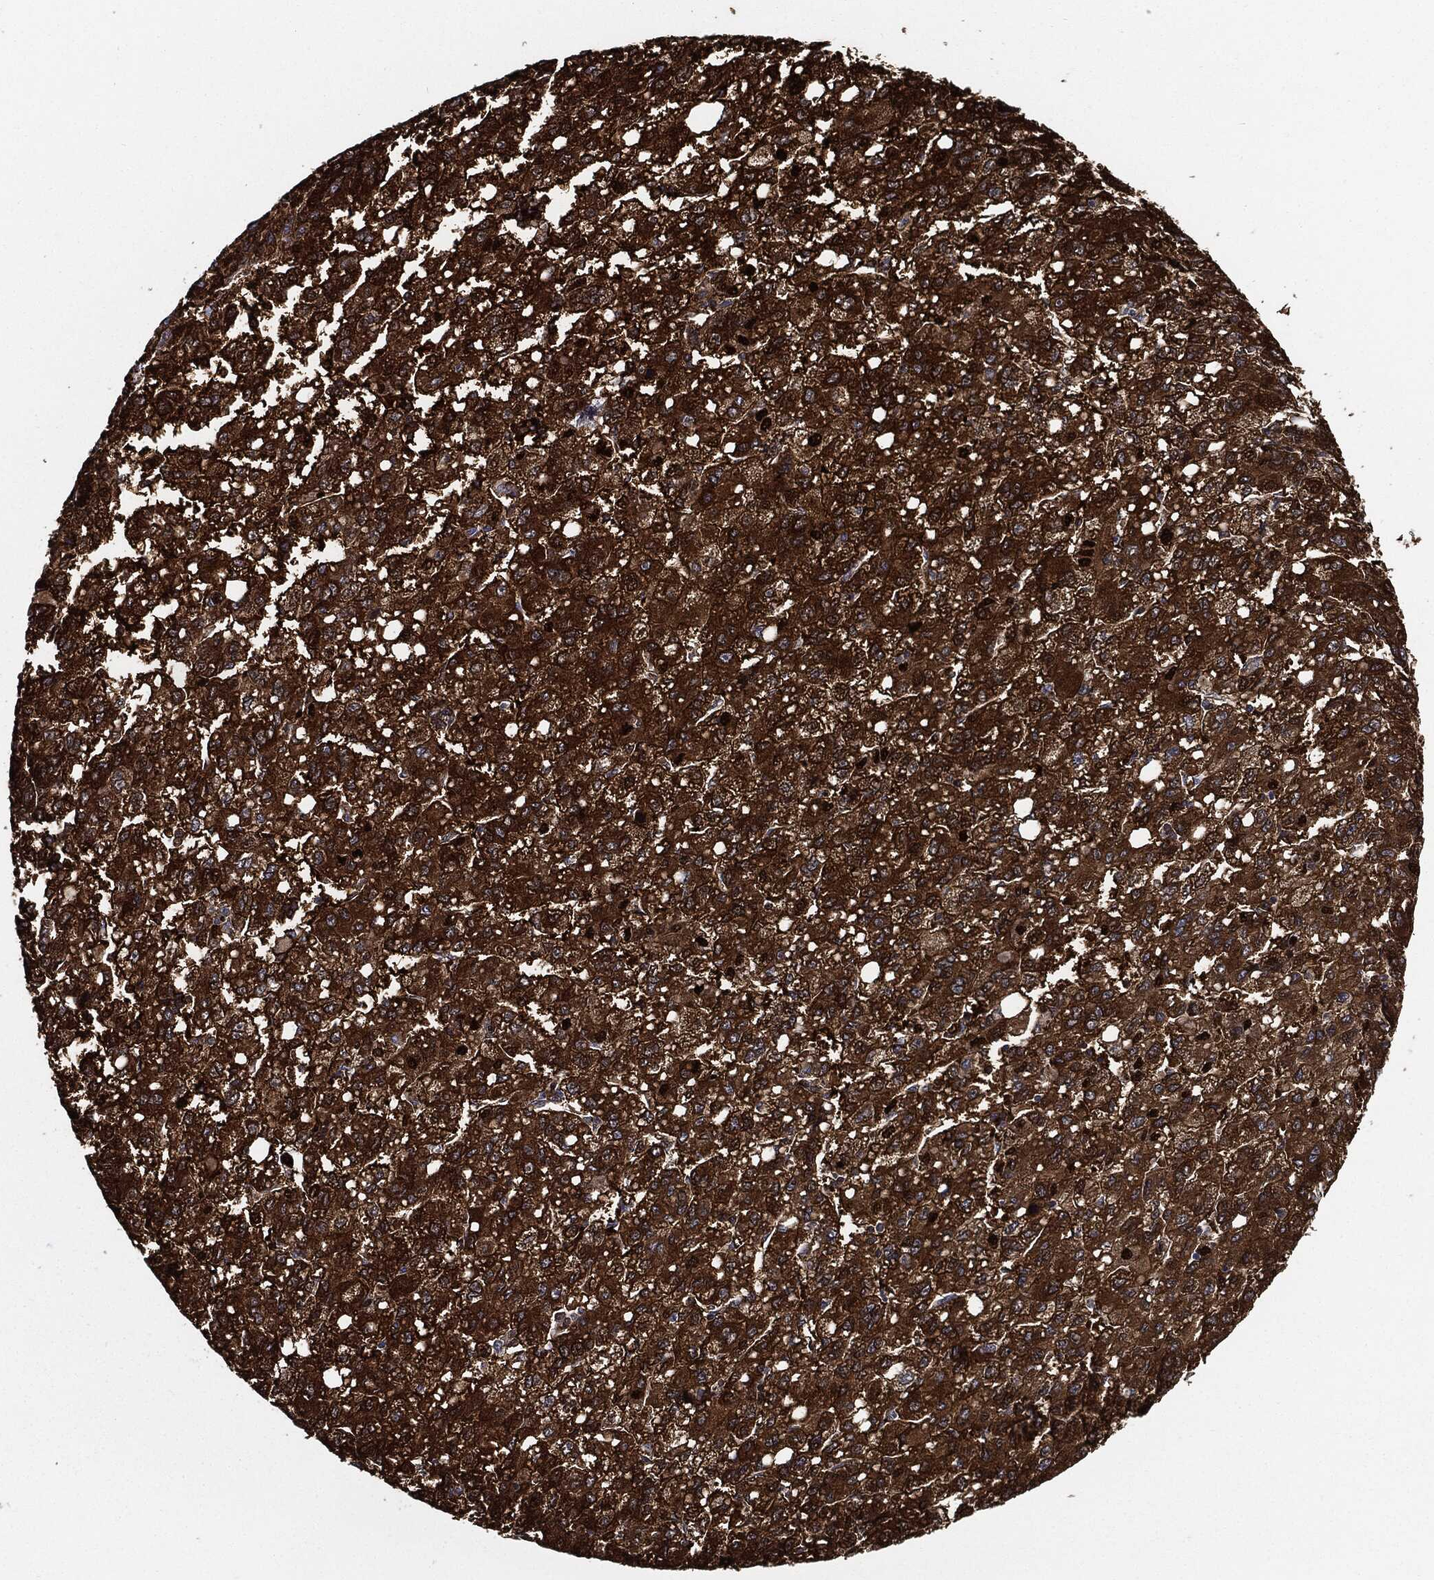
{"staining": {"intensity": "strong", "quantity": ">75%", "location": "cytoplasmic/membranous"}, "tissue": "liver cancer", "cell_type": "Tumor cells", "image_type": "cancer", "snomed": [{"axis": "morphology", "description": "Carcinoma, Hepatocellular, NOS"}, {"axis": "topography", "description": "Liver"}], "caption": "Protein expression analysis of human hepatocellular carcinoma (liver) reveals strong cytoplasmic/membranous staining in about >75% of tumor cells.", "gene": "PRDX2", "patient": {"sex": "female", "age": 82}}